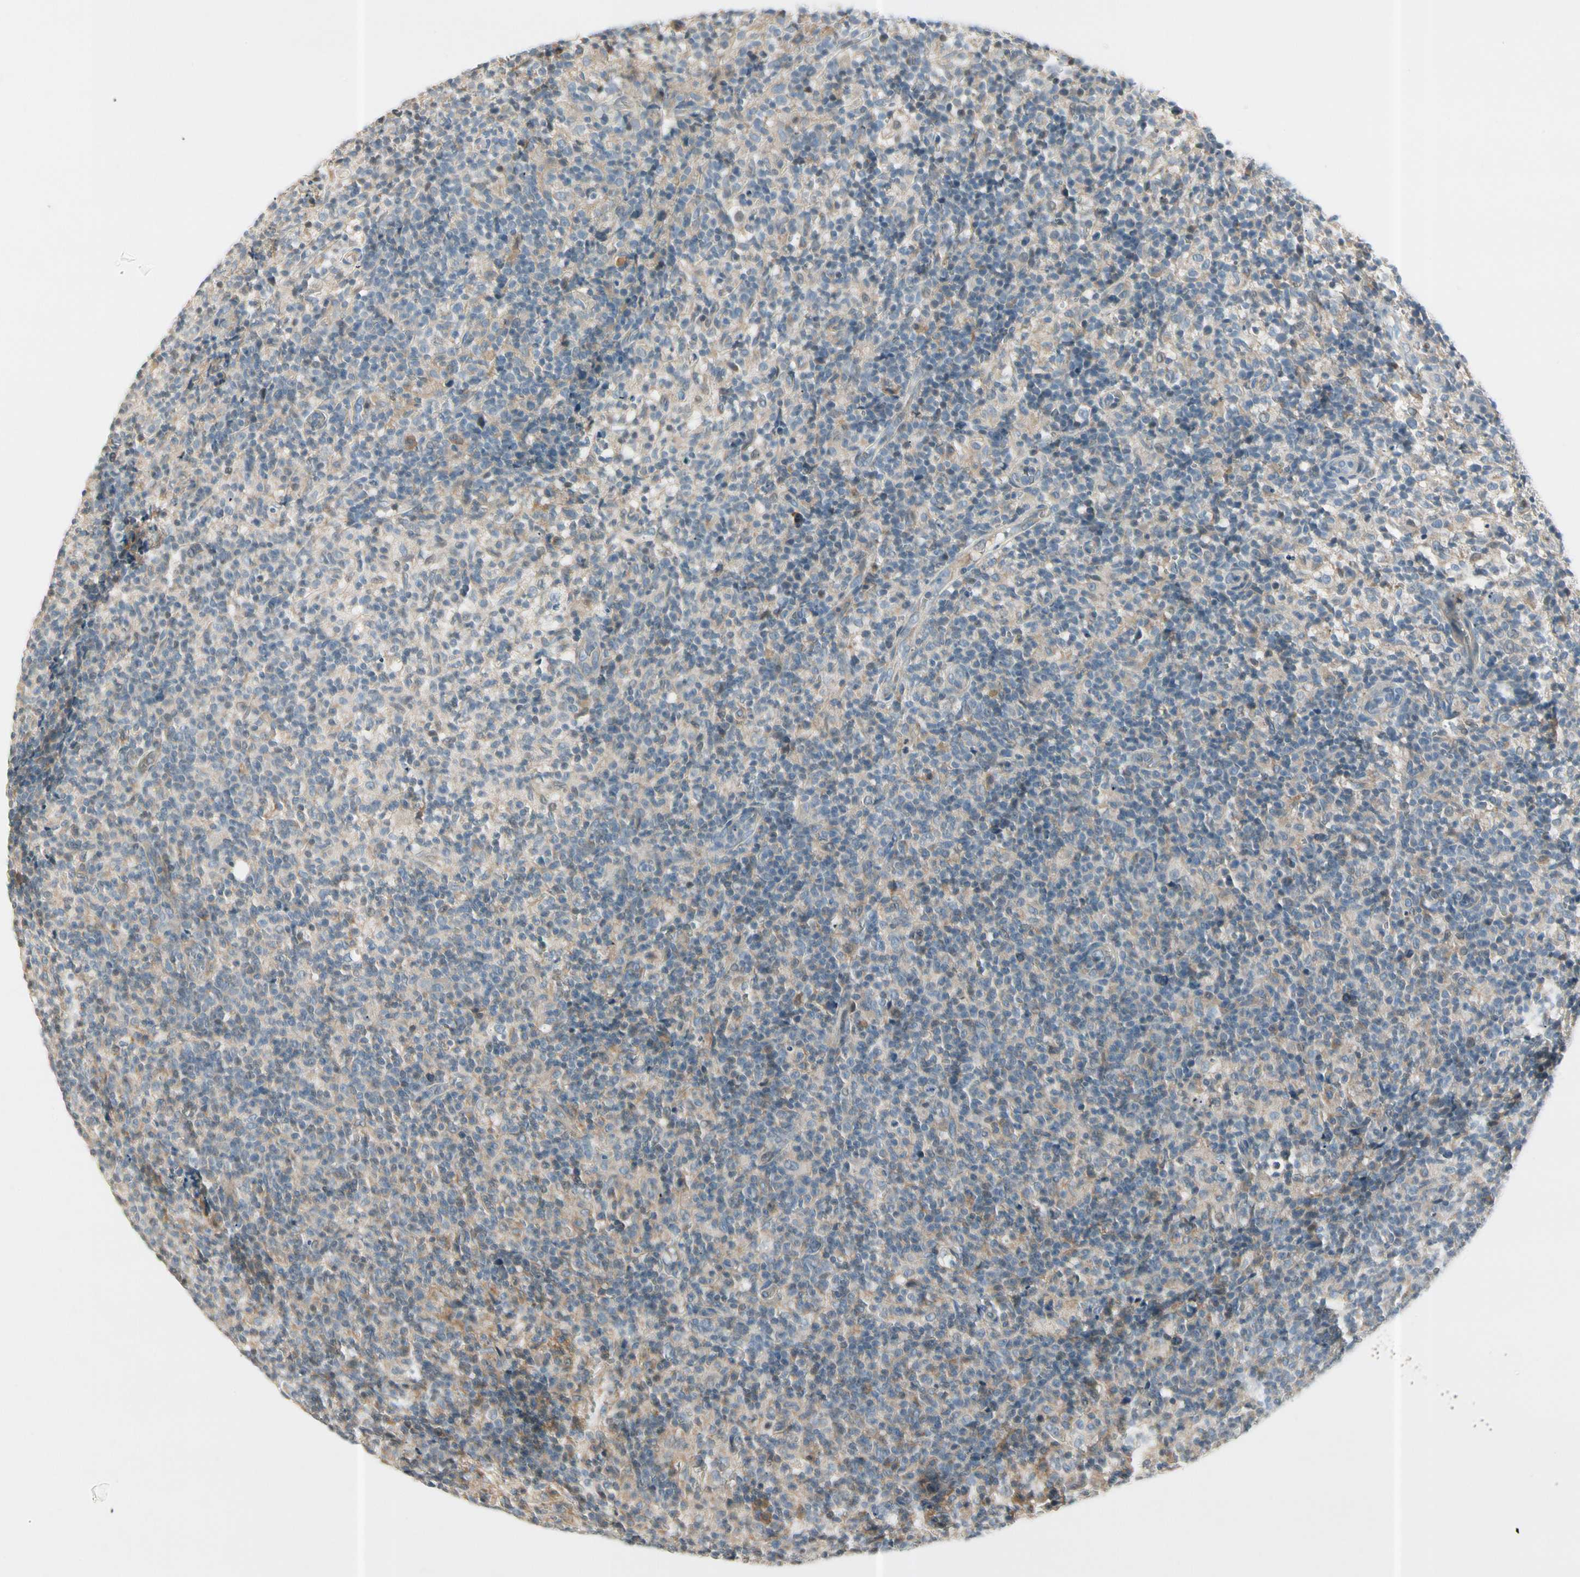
{"staining": {"intensity": "weak", "quantity": "25%-75%", "location": "cytoplasmic/membranous"}, "tissue": "lymph node", "cell_type": "Germinal center cells", "image_type": "normal", "snomed": [{"axis": "morphology", "description": "Normal tissue, NOS"}, {"axis": "morphology", "description": "Inflammation, NOS"}, {"axis": "topography", "description": "Lymph node"}], "caption": "Approximately 25%-75% of germinal center cells in normal human lymph node display weak cytoplasmic/membranous protein staining as visualized by brown immunohistochemical staining.", "gene": "CYP2E1", "patient": {"sex": "male", "age": 55}}